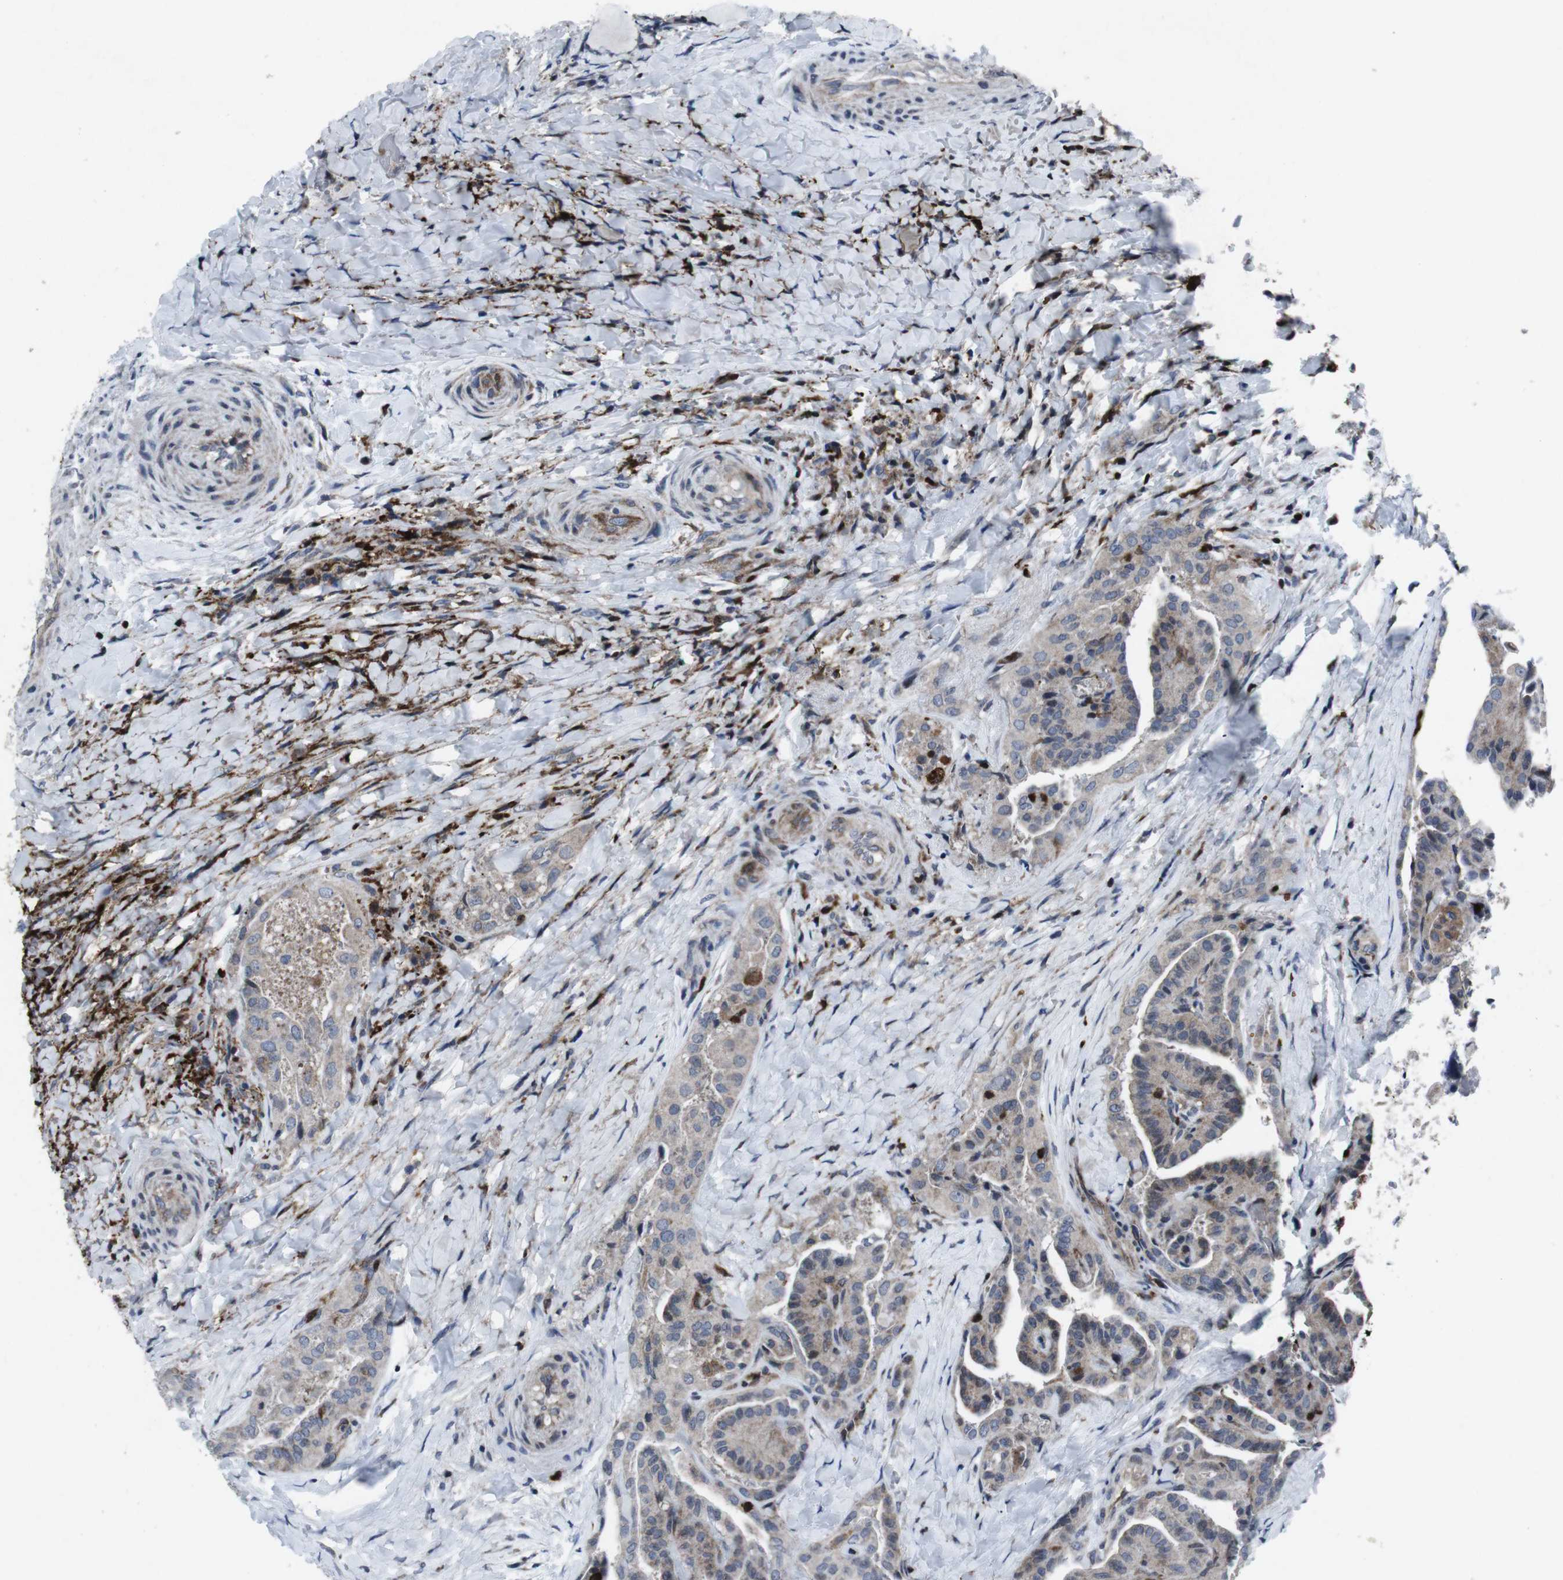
{"staining": {"intensity": "weak", "quantity": "25%-75%", "location": "cytoplasmic/membranous,nuclear"}, "tissue": "thyroid cancer", "cell_type": "Tumor cells", "image_type": "cancer", "snomed": [{"axis": "morphology", "description": "Papillary adenocarcinoma, NOS"}, {"axis": "topography", "description": "Thyroid gland"}], "caption": "This is an image of immunohistochemistry staining of thyroid cancer (papillary adenocarcinoma), which shows weak positivity in the cytoplasmic/membranous and nuclear of tumor cells.", "gene": "STAT4", "patient": {"sex": "male", "age": 77}}